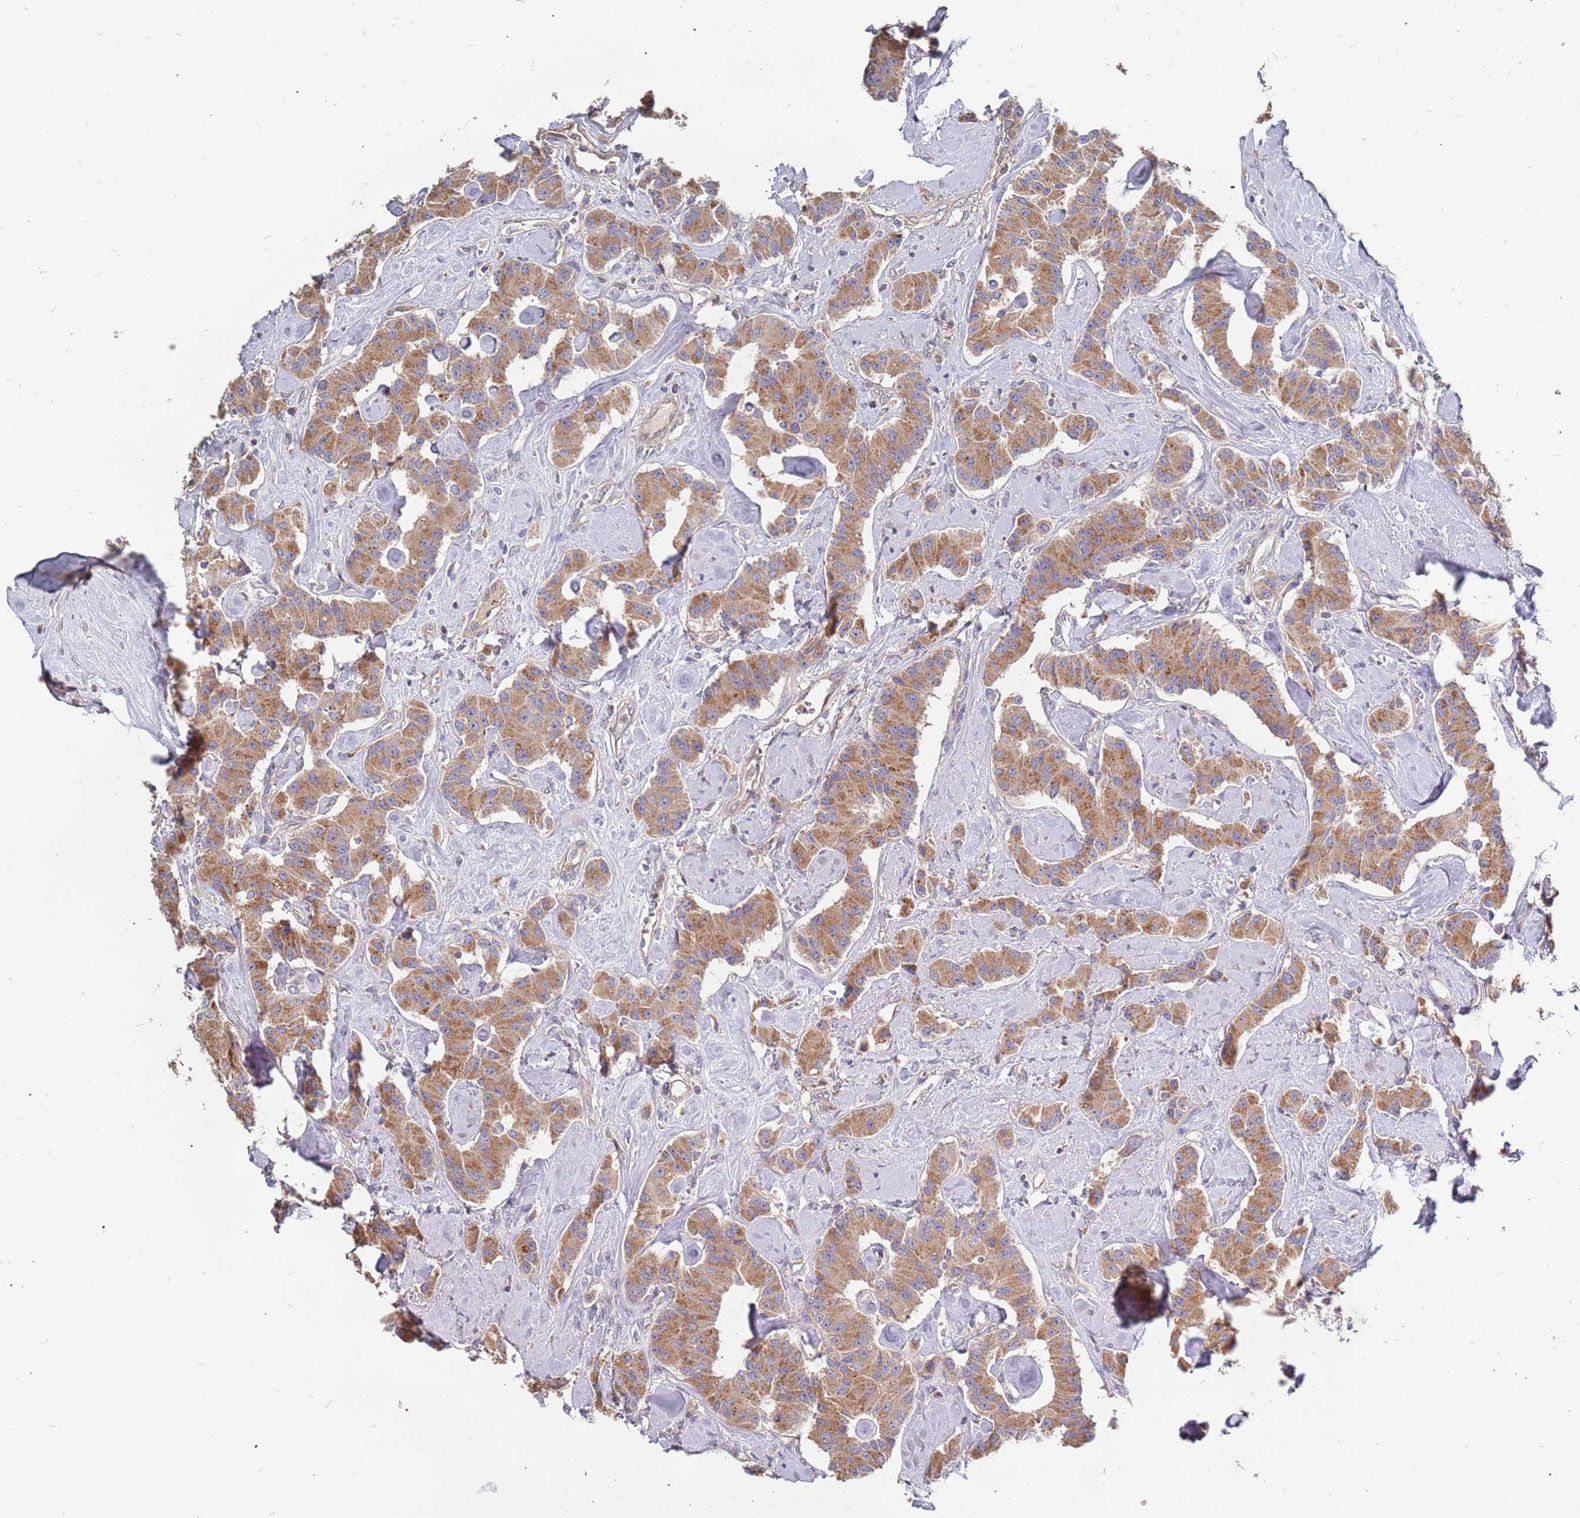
{"staining": {"intensity": "moderate", "quantity": ">75%", "location": "cytoplasmic/membranous"}, "tissue": "carcinoid", "cell_type": "Tumor cells", "image_type": "cancer", "snomed": [{"axis": "morphology", "description": "Carcinoid, malignant, NOS"}, {"axis": "topography", "description": "Pancreas"}], "caption": "Immunohistochemical staining of carcinoid reveals medium levels of moderate cytoplasmic/membranous staining in about >75% of tumor cells.", "gene": "TCEANC2", "patient": {"sex": "male", "age": 41}}